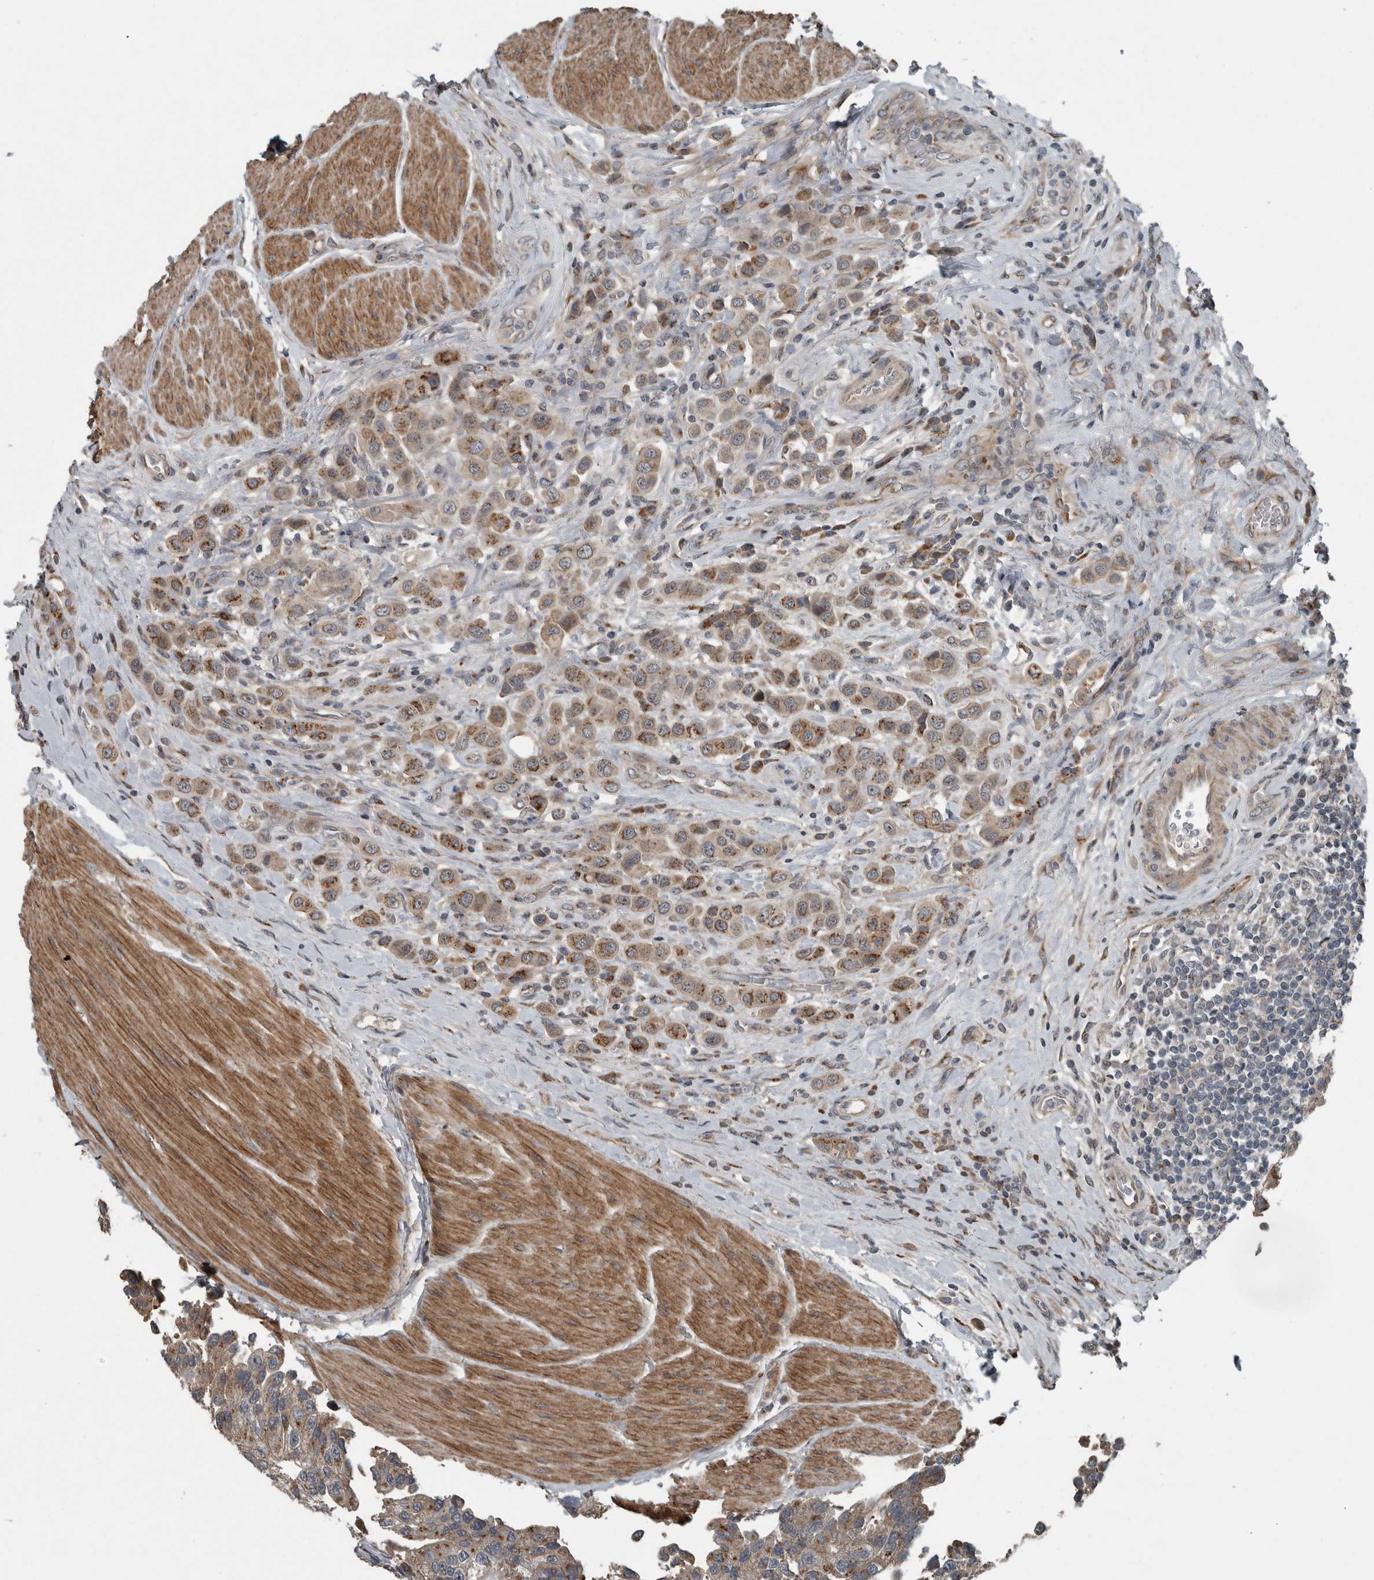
{"staining": {"intensity": "moderate", "quantity": ">75%", "location": "cytoplasmic/membranous"}, "tissue": "urothelial cancer", "cell_type": "Tumor cells", "image_type": "cancer", "snomed": [{"axis": "morphology", "description": "Urothelial carcinoma, High grade"}, {"axis": "topography", "description": "Urinary bladder"}], "caption": "Urothelial cancer tissue demonstrates moderate cytoplasmic/membranous staining in approximately >75% of tumor cells, visualized by immunohistochemistry.", "gene": "ZNF345", "patient": {"sex": "male", "age": 50}}